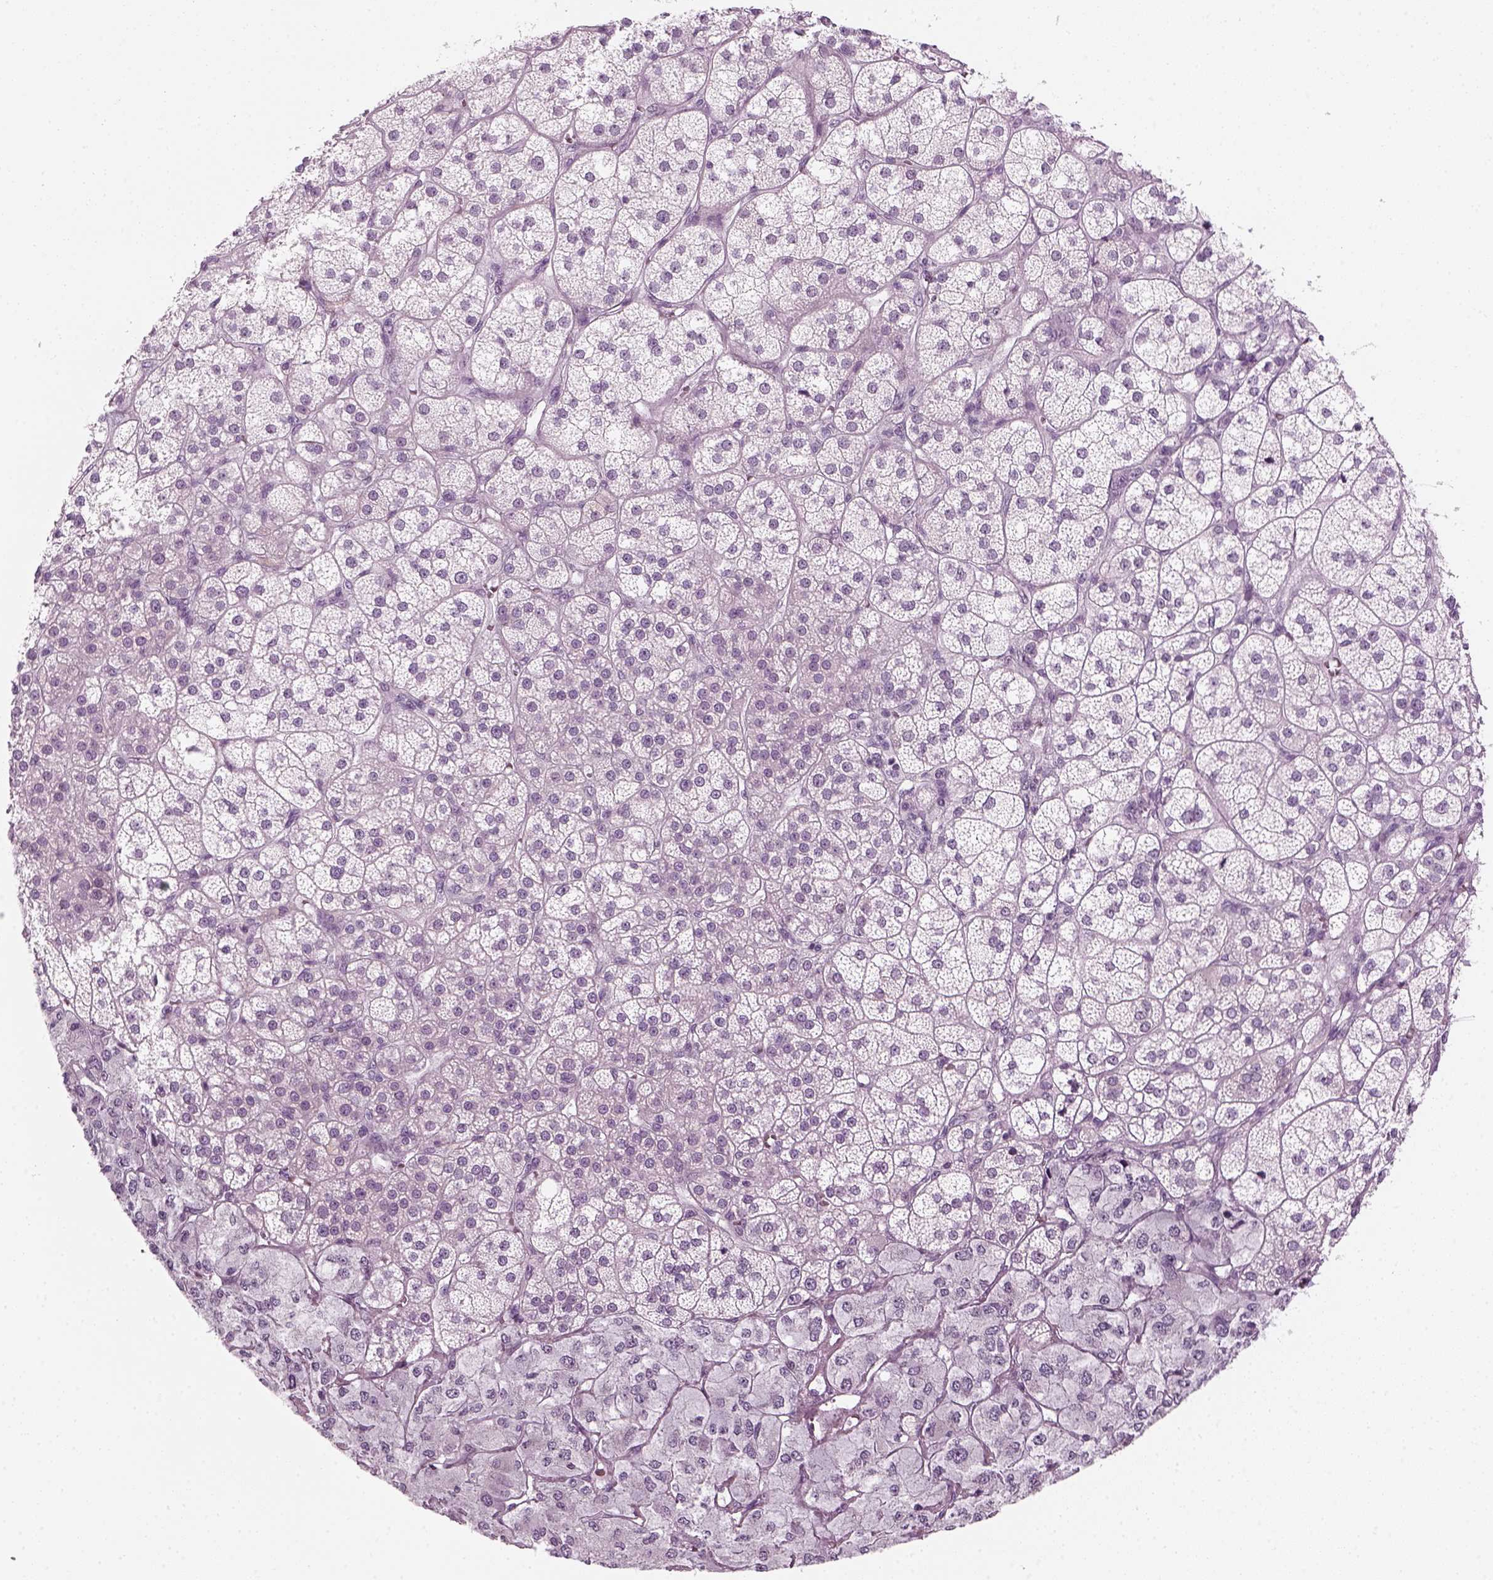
{"staining": {"intensity": "negative", "quantity": "none", "location": "none"}, "tissue": "adrenal gland", "cell_type": "Glandular cells", "image_type": "normal", "snomed": [{"axis": "morphology", "description": "Normal tissue, NOS"}, {"axis": "topography", "description": "Adrenal gland"}], "caption": "Glandular cells show no significant protein expression in normal adrenal gland. The staining is performed using DAB (3,3'-diaminobenzidine) brown chromogen with nuclei counter-stained in using hematoxylin.", "gene": "KRT75", "patient": {"sex": "female", "age": 60}}